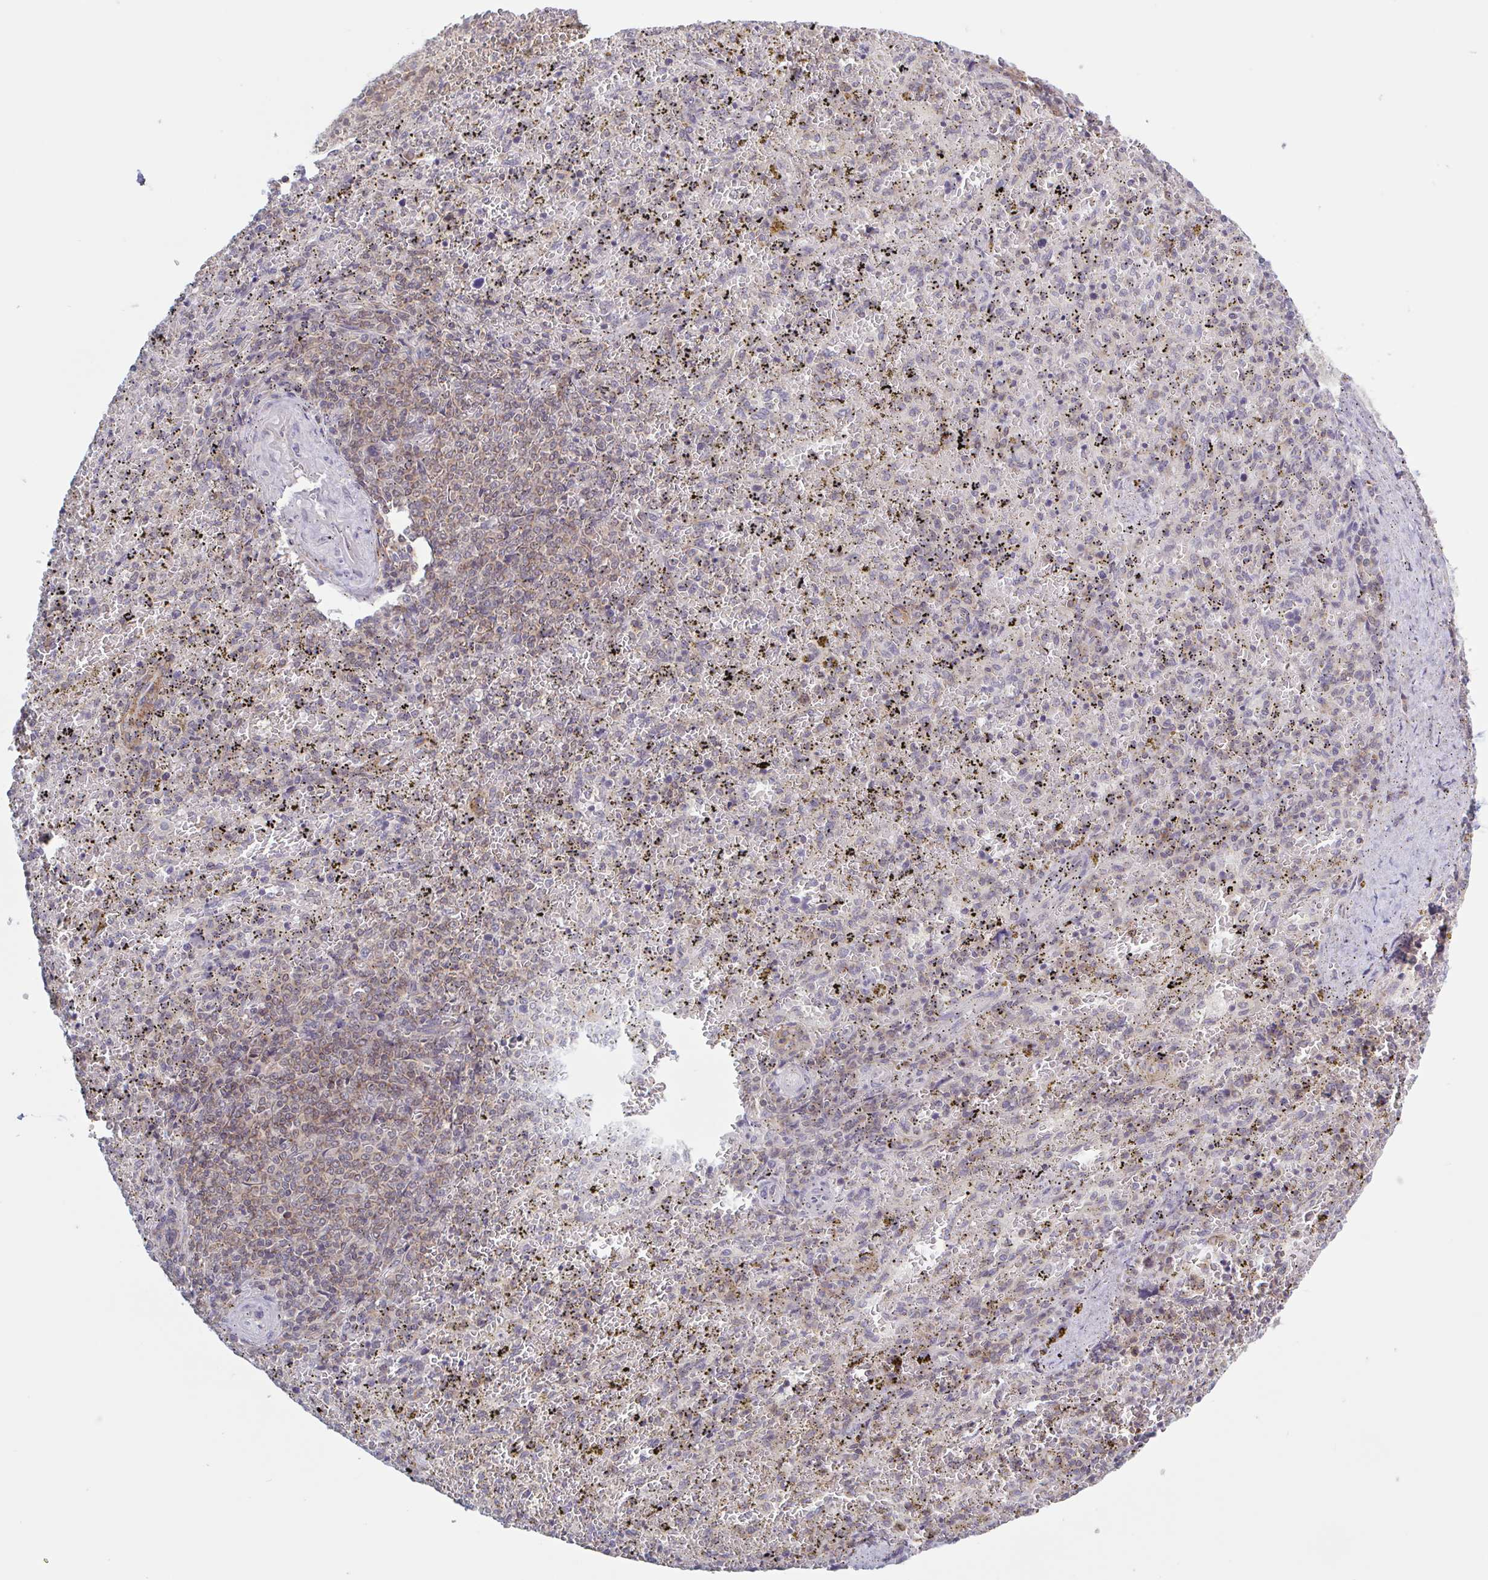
{"staining": {"intensity": "negative", "quantity": "none", "location": "none"}, "tissue": "spleen", "cell_type": "Cells in red pulp", "image_type": "normal", "snomed": [{"axis": "morphology", "description": "Normal tissue, NOS"}, {"axis": "topography", "description": "Spleen"}], "caption": "An immunohistochemistry (IHC) photomicrograph of benign spleen is shown. There is no staining in cells in red pulp of spleen.", "gene": "SURF1", "patient": {"sex": "female", "age": 50}}